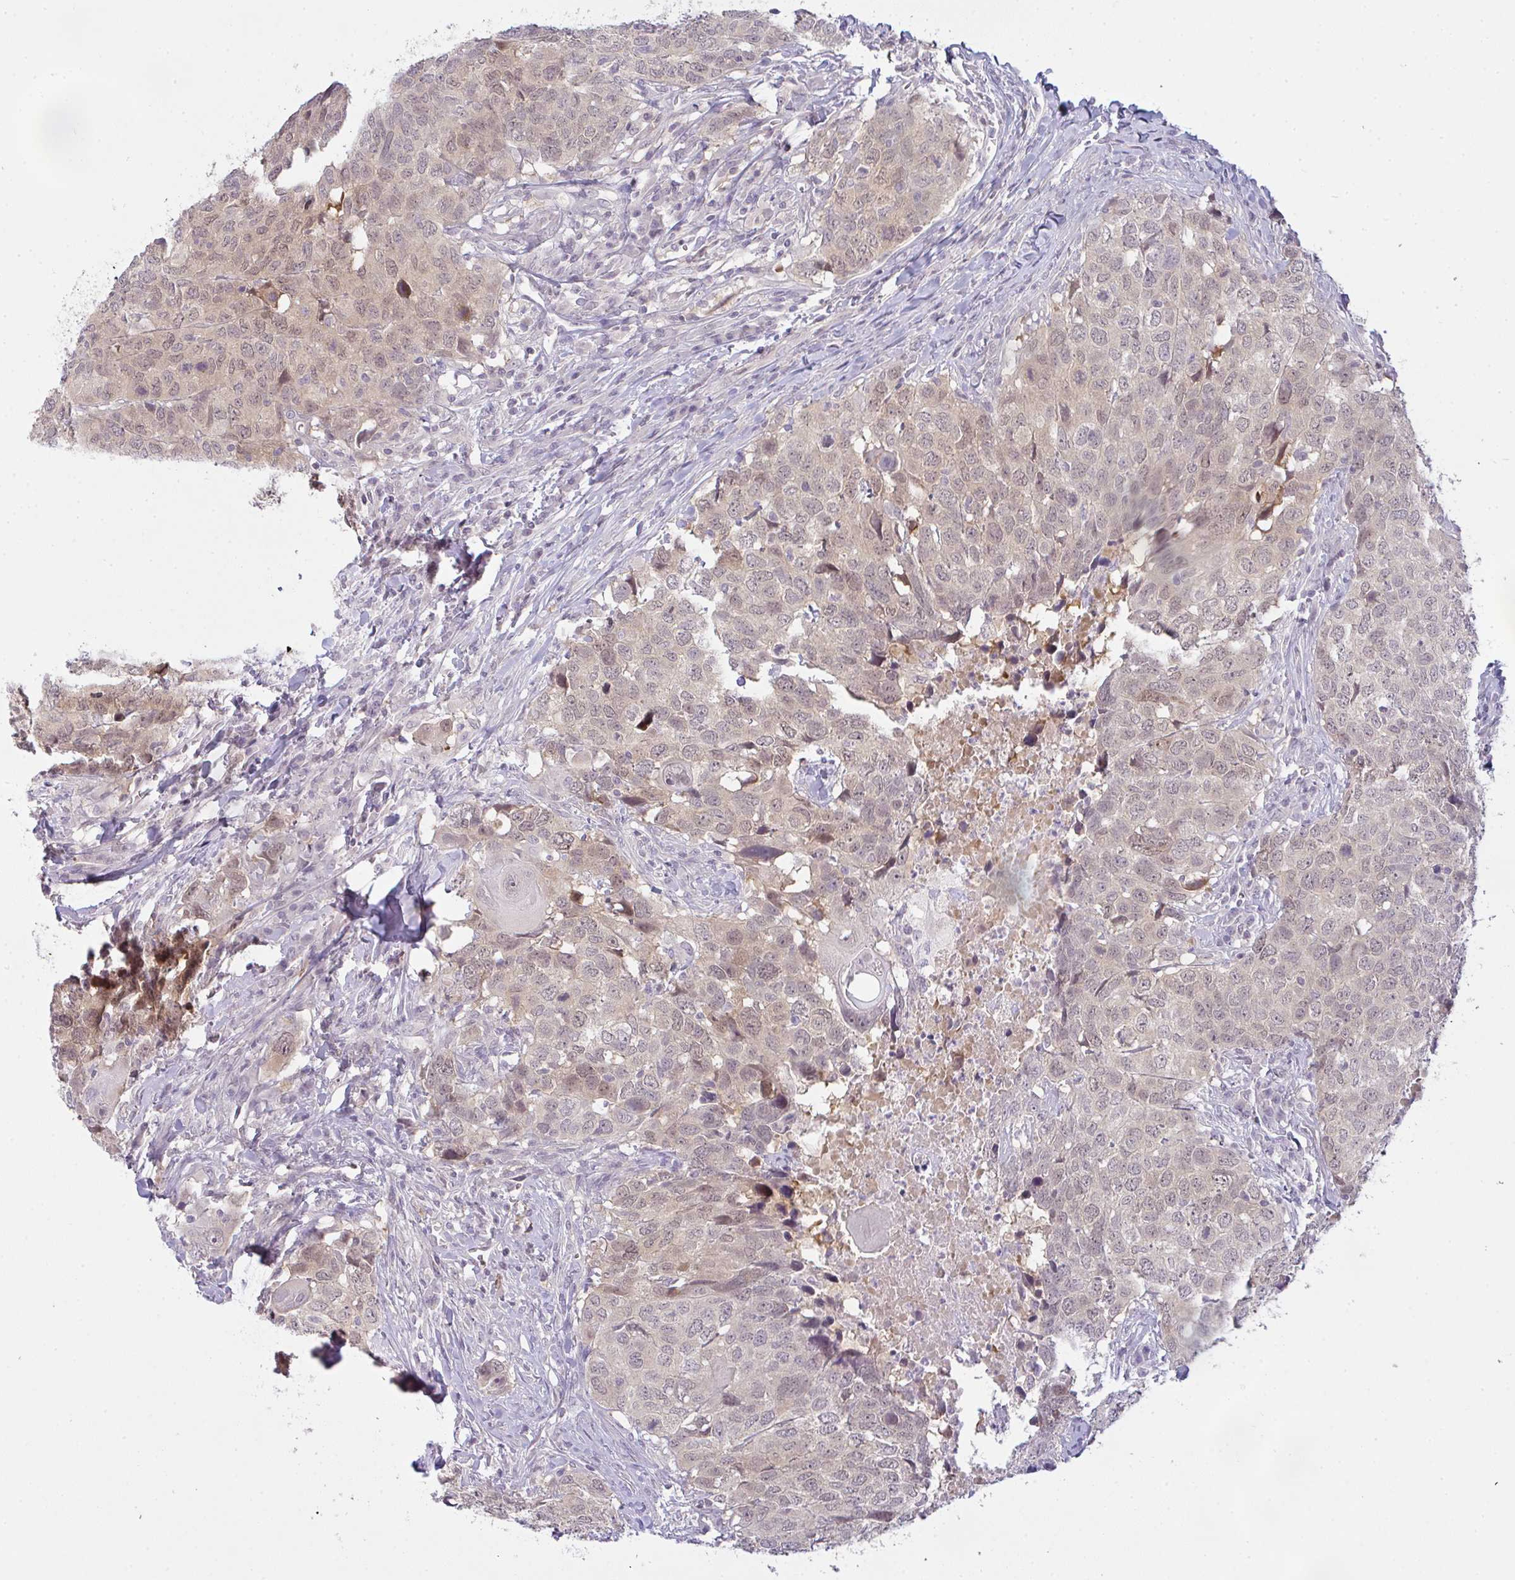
{"staining": {"intensity": "weak", "quantity": "25%-75%", "location": "nuclear"}, "tissue": "head and neck cancer", "cell_type": "Tumor cells", "image_type": "cancer", "snomed": [{"axis": "morphology", "description": "Normal tissue, NOS"}, {"axis": "morphology", "description": "Squamous cell carcinoma, NOS"}, {"axis": "topography", "description": "Skeletal muscle"}, {"axis": "topography", "description": "Vascular tissue"}, {"axis": "topography", "description": "Peripheral nerve tissue"}, {"axis": "topography", "description": "Head-Neck"}], "caption": "A brown stain highlights weak nuclear staining of a protein in head and neck squamous cell carcinoma tumor cells.", "gene": "CSE1L", "patient": {"sex": "male", "age": 66}}